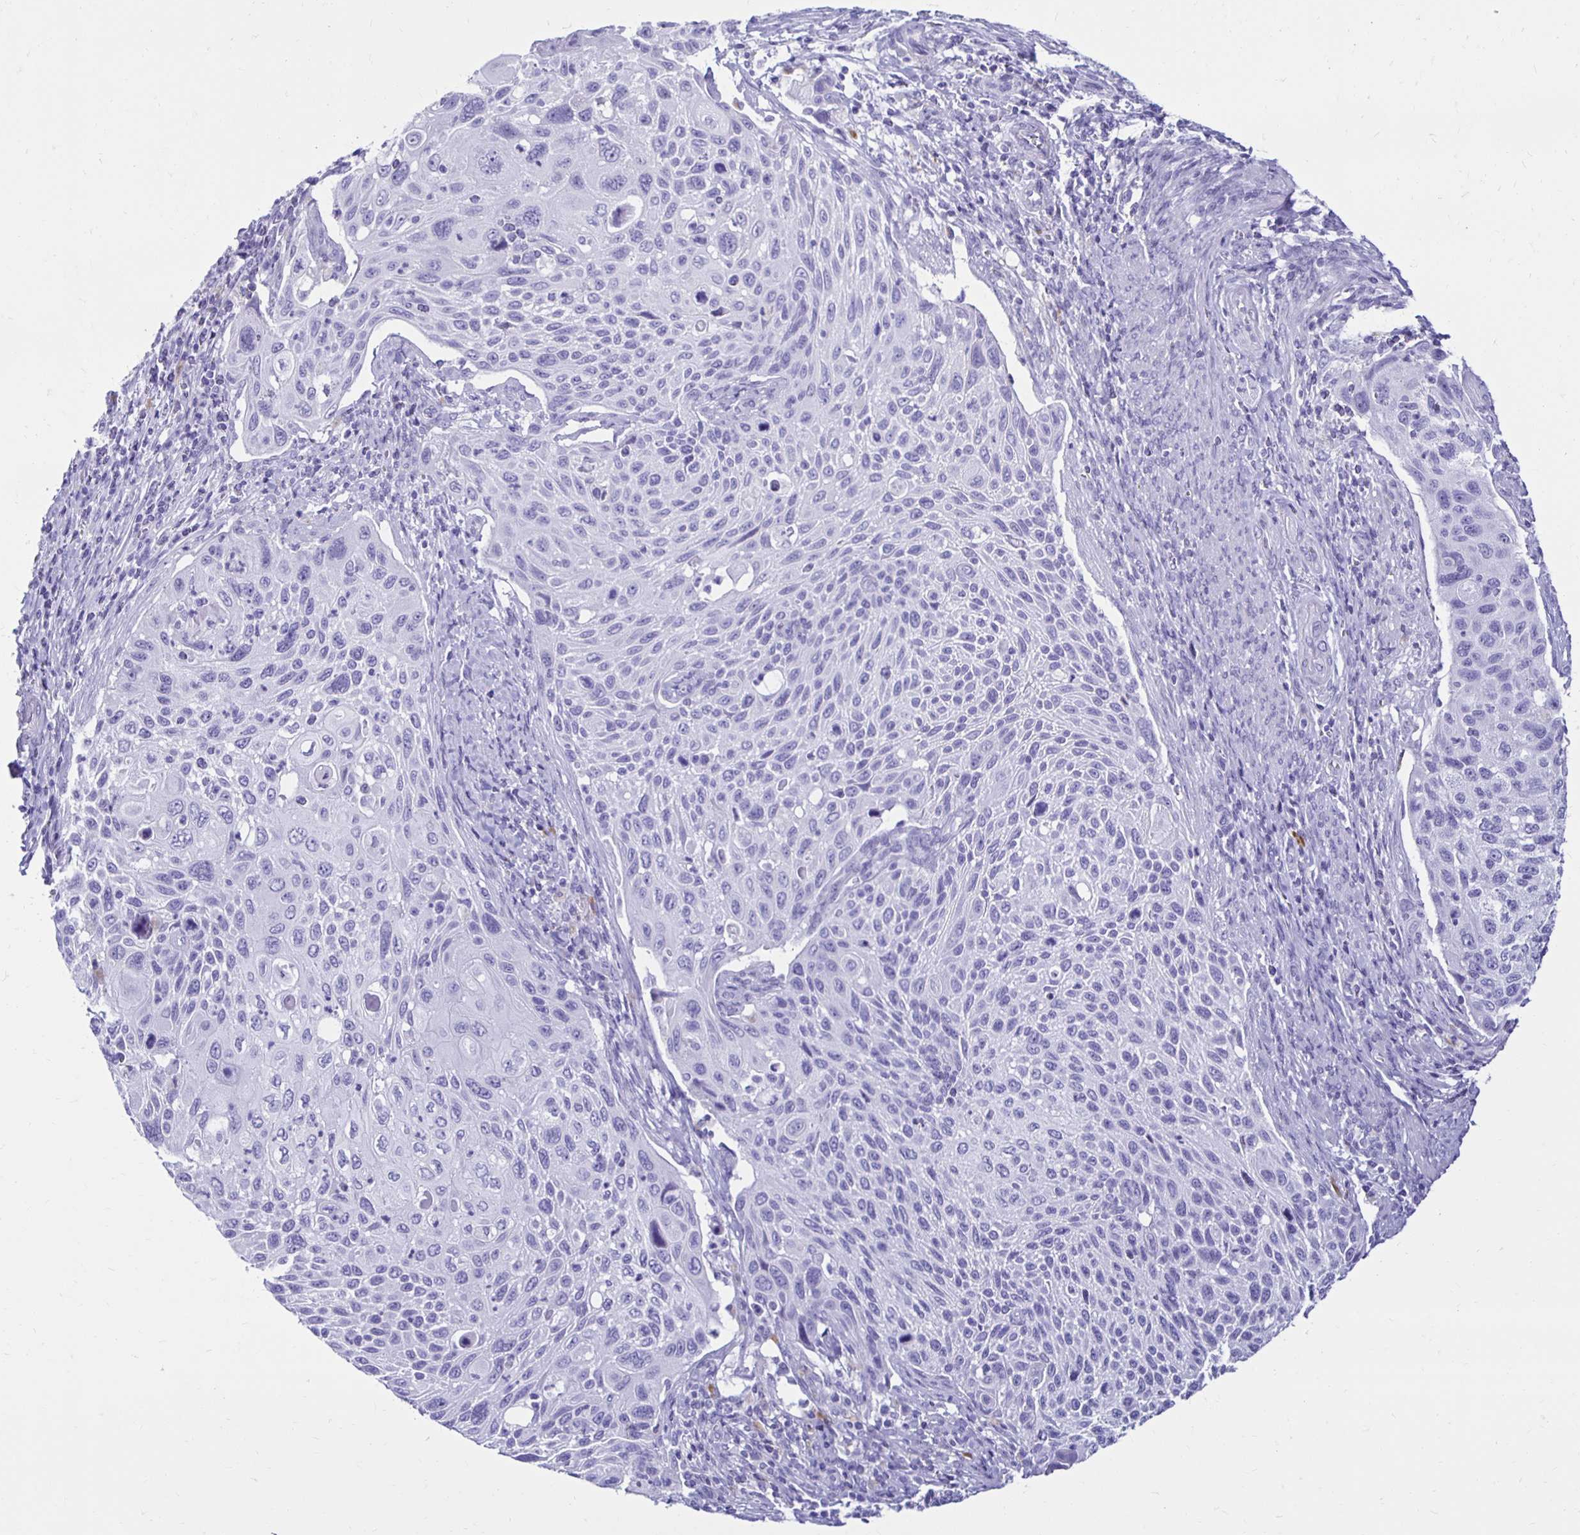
{"staining": {"intensity": "negative", "quantity": "none", "location": "none"}, "tissue": "cervical cancer", "cell_type": "Tumor cells", "image_type": "cancer", "snomed": [{"axis": "morphology", "description": "Squamous cell carcinoma, NOS"}, {"axis": "topography", "description": "Cervix"}], "caption": "DAB (3,3'-diaminobenzidine) immunohistochemical staining of squamous cell carcinoma (cervical) shows no significant staining in tumor cells.", "gene": "CST5", "patient": {"sex": "female", "age": 70}}